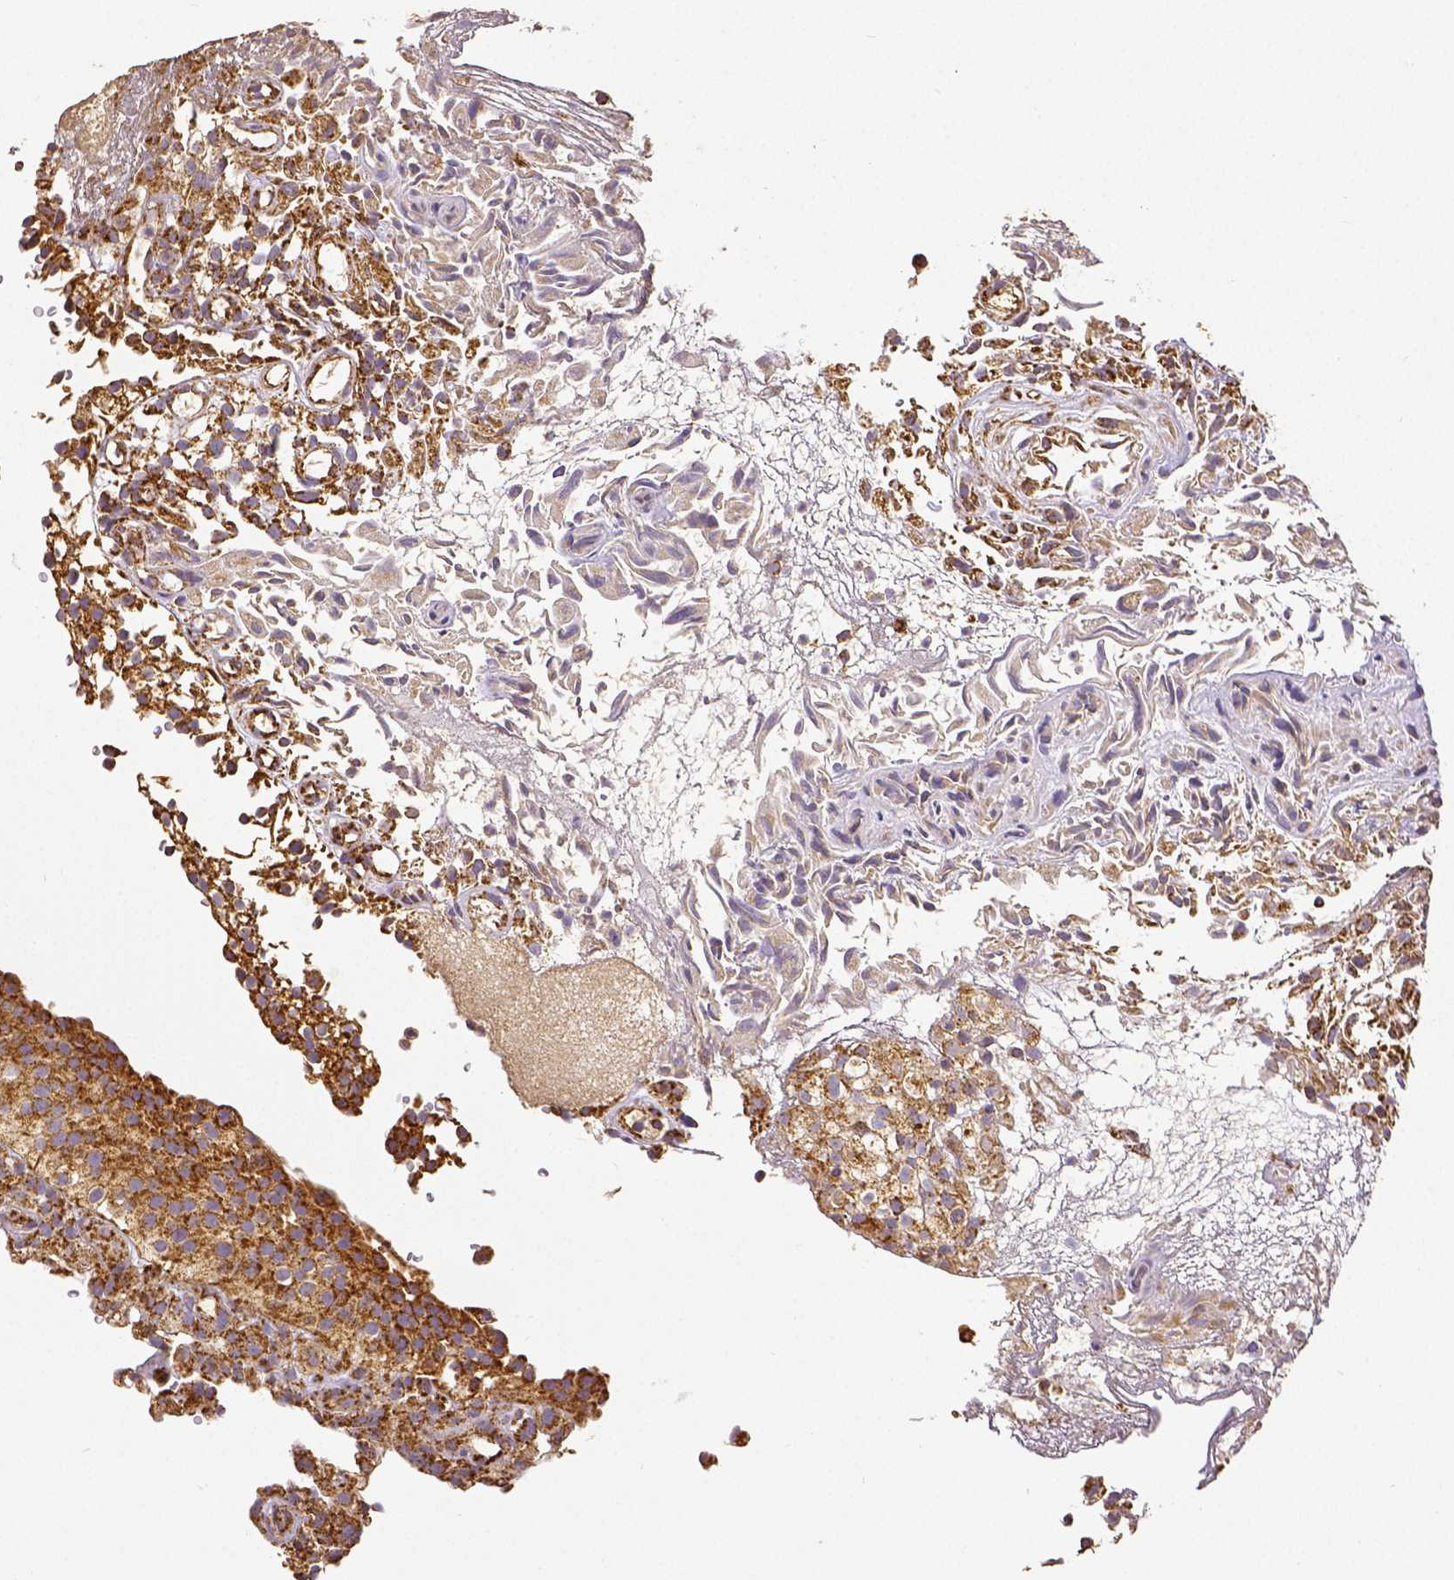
{"staining": {"intensity": "strong", "quantity": ">75%", "location": "cytoplasmic/membranous"}, "tissue": "urothelial cancer", "cell_type": "Tumor cells", "image_type": "cancer", "snomed": [{"axis": "morphology", "description": "Urothelial carcinoma, High grade"}, {"axis": "topography", "description": "Urinary bladder"}], "caption": "IHC micrograph of urothelial cancer stained for a protein (brown), which demonstrates high levels of strong cytoplasmic/membranous positivity in about >75% of tumor cells.", "gene": "SDHB", "patient": {"sex": "male", "age": 56}}